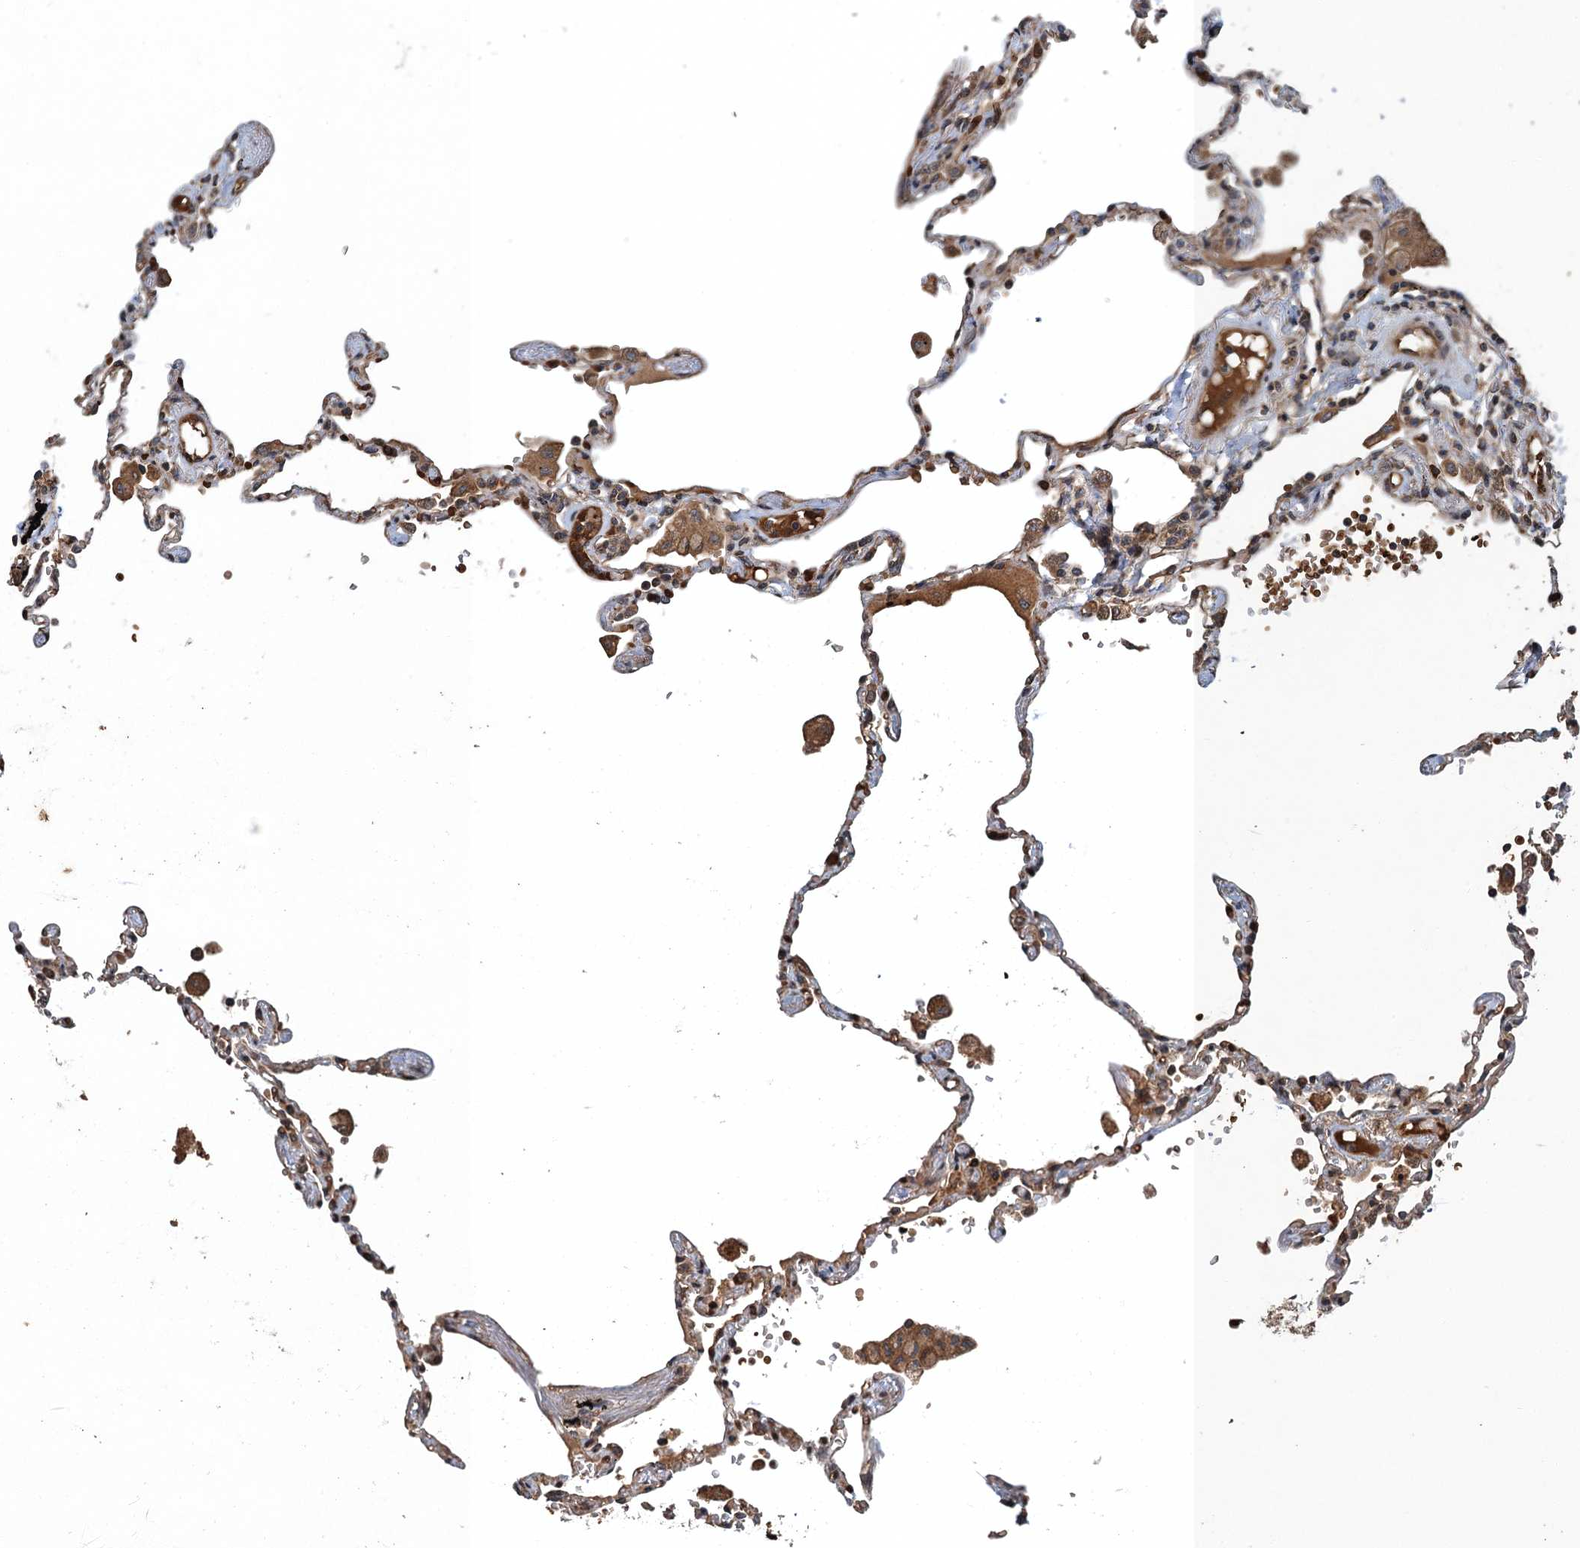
{"staining": {"intensity": "moderate", "quantity": ">75%", "location": "cytoplasmic/membranous"}, "tissue": "lung", "cell_type": "Alveolar cells", "image_type": "normal", "snomed": [{"axis": "morphology", "description": "Normal tissue, NOS"}, {"axis": "topography", "description": "Lung"}], "caption": "The photomicrograph reveals immunohistochemical staining of unremarkable lung. There is moderate cytoplasmic/membranous staining is identified in about >75% of alveolar cells.", "gene": "SNX32", "patient": {"sex": "female", "age": 67}}